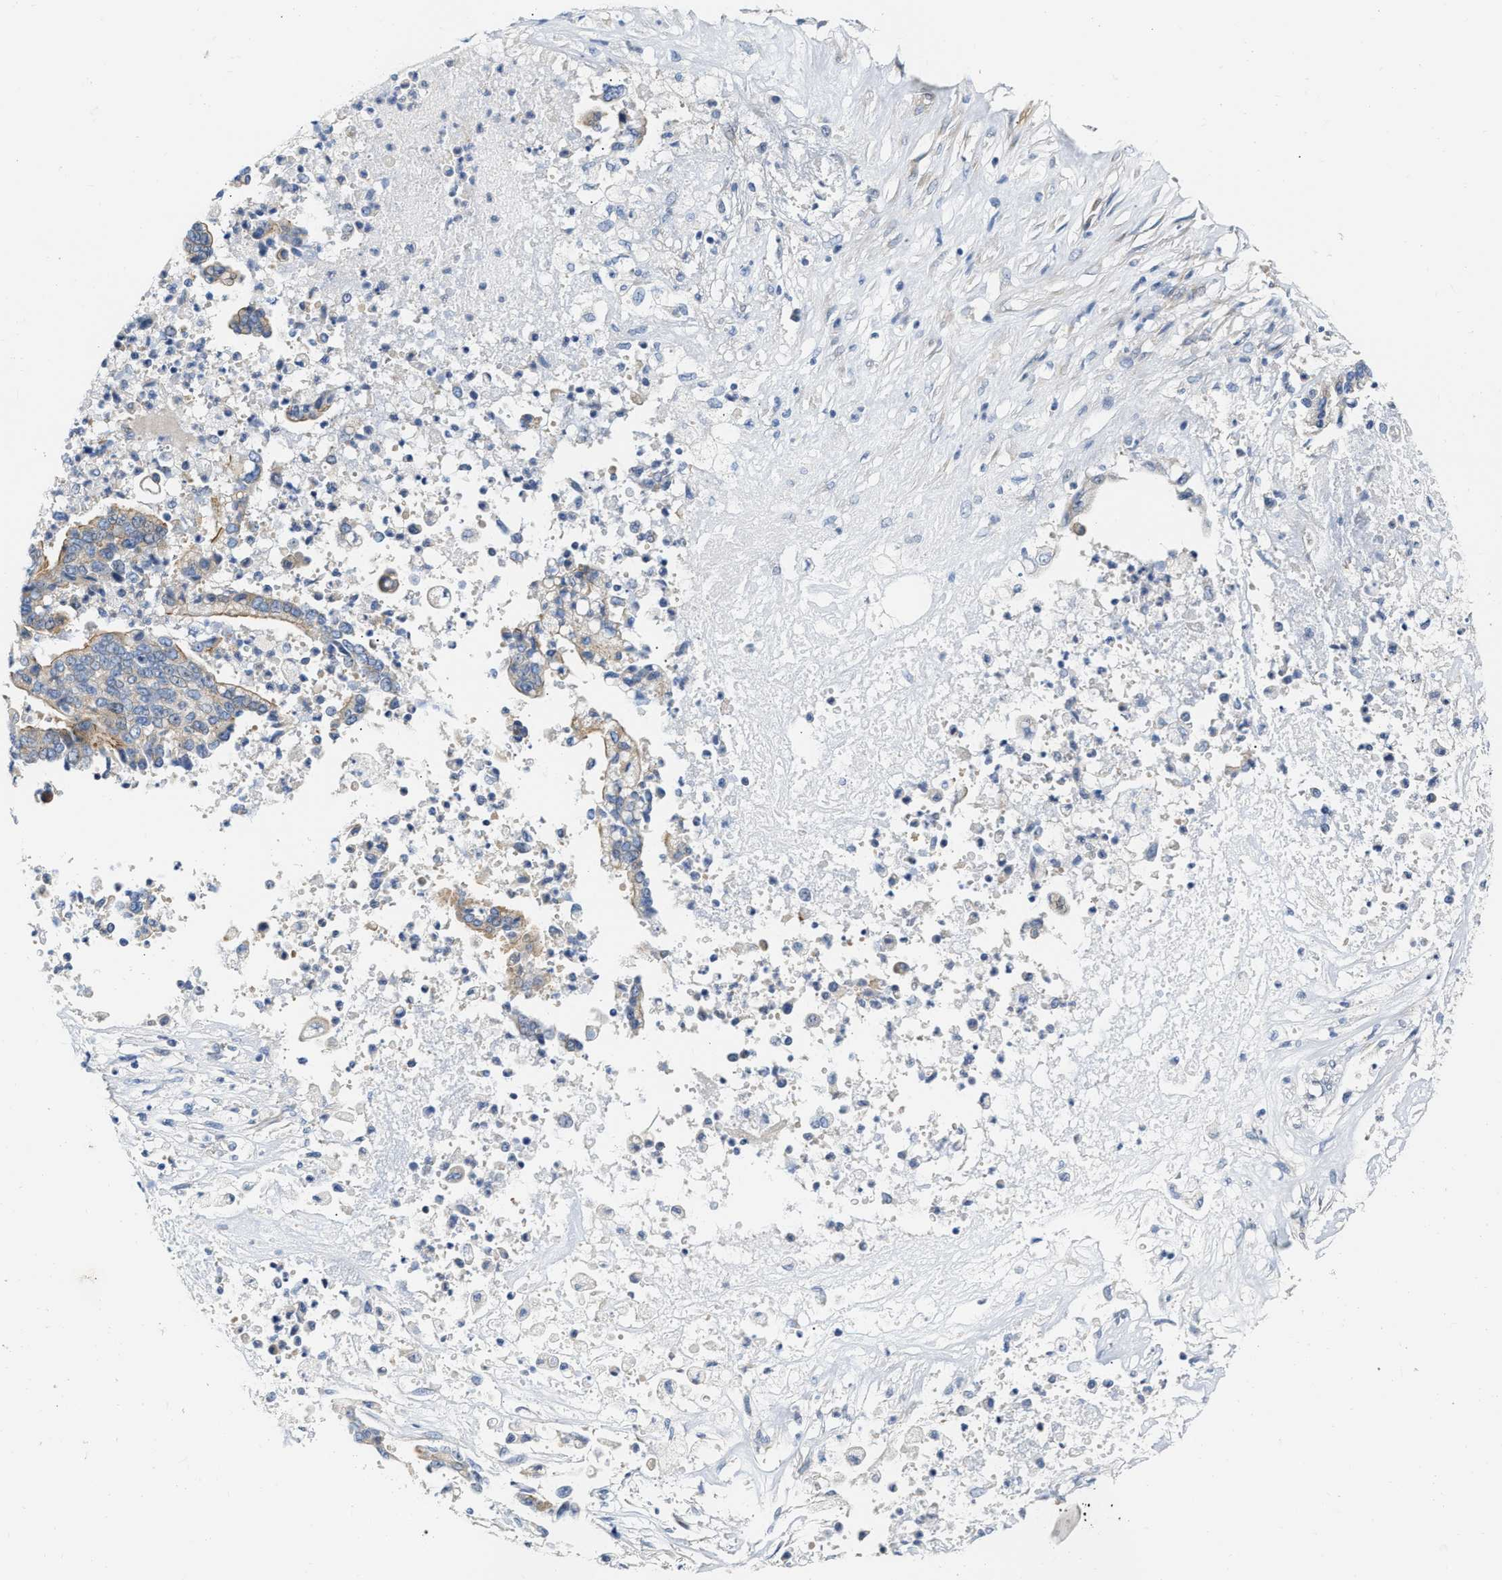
{"staining": {"intensity": "weak", "quantity": ">75%", "location": "cytoplasmic/membranous"}, "tissue": "liver cancer", "cell_type": "Tumor cells", "image_type": "cancer", "snomed": [{"axis": "morphology", "description": "Cholangiocarcinoma"}, {"axis": "topography", "description": "Liver"}], "caption": "Weak cytoplasmic/membranous expression for a protein is appreciated in about >75% of tumor cells of liver cancer using immunohistochemistry (IHC).", "gene": "FHL1", "patient": {"sex": "male", "age": 57}}